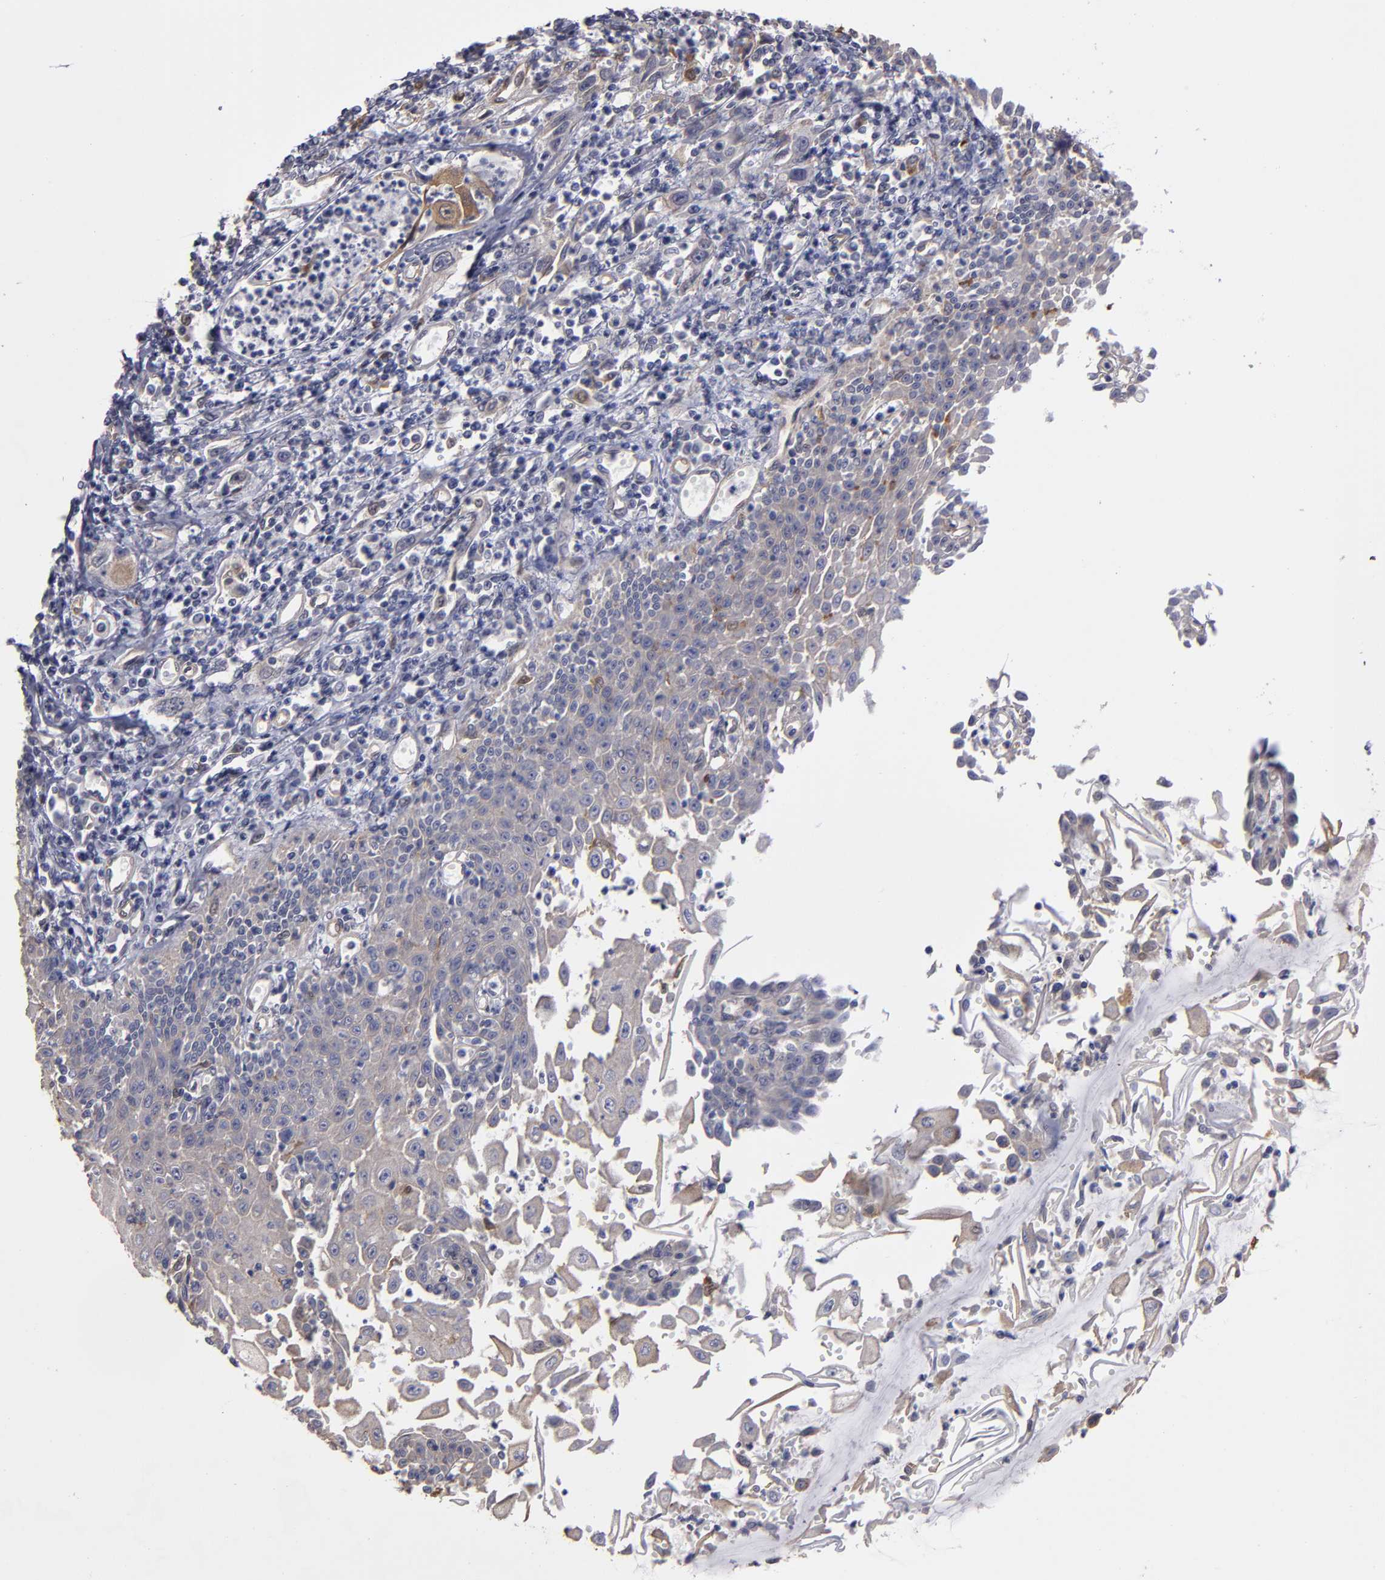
{"staining": {"intensity": "weak", "quantity": "25%-75%", "location": "cytoplasmic/membranous"}, "tissue": "esophagus", "cell_type": "Squamous epithelial cells", "image_type": "normal", "snomed": [{"axis": "morphology", "description": "Normal tissue, NOS"}, {"axis": "topography", "description": "Esophagus"}], "caption": "This image shows normal esophagus stained with immunohistochemistry (IHC) to label a protein in brown. The cytoplasmic/membranous of squamous epithelial cells show weak positivity for the protein. Nuclei are counter-stained blue.", "gene": "NDRG2", "patient": {"sex": "male", "age": 65}}